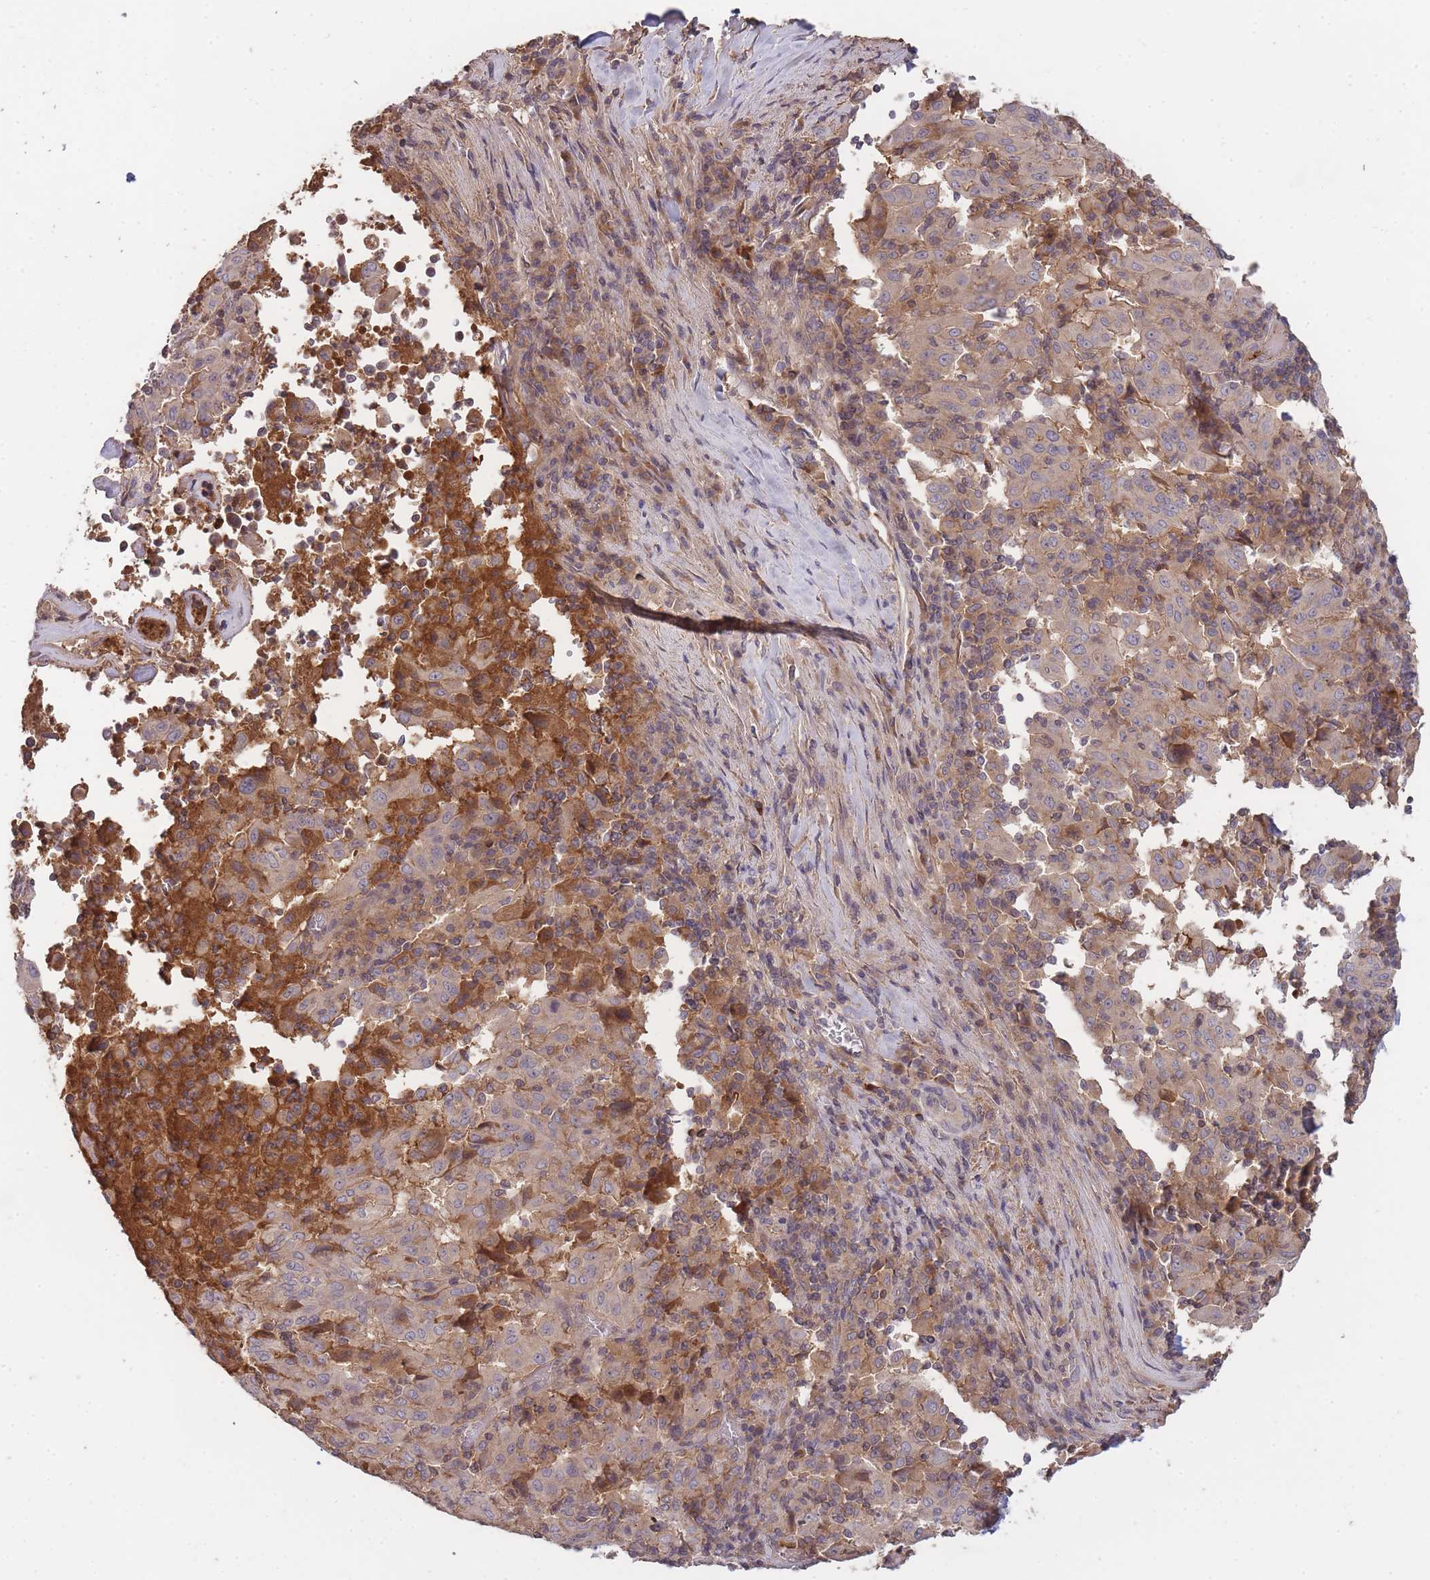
{"staining": {"intensity": "weak", "quantity": ">75%", "location": "cytoplasmic/membranous"}, "tissue": "pancreatic cancer", "cell_type": "Tumor cells", "image_type": "cancer", "snomed": [{"axis": "morphology", "description": "Adenocarcinoma, NOS"}, {"axis": "topography", "description": "Pancreas"}], "caption": "The micrograph reveals staining of pancreatic cancer, revealing weak cytoplasmic/membranous protein staining (brown color) within tumor cells.", "gene": "RALGDS", "patient": {"sex": "male", "age": 63}}